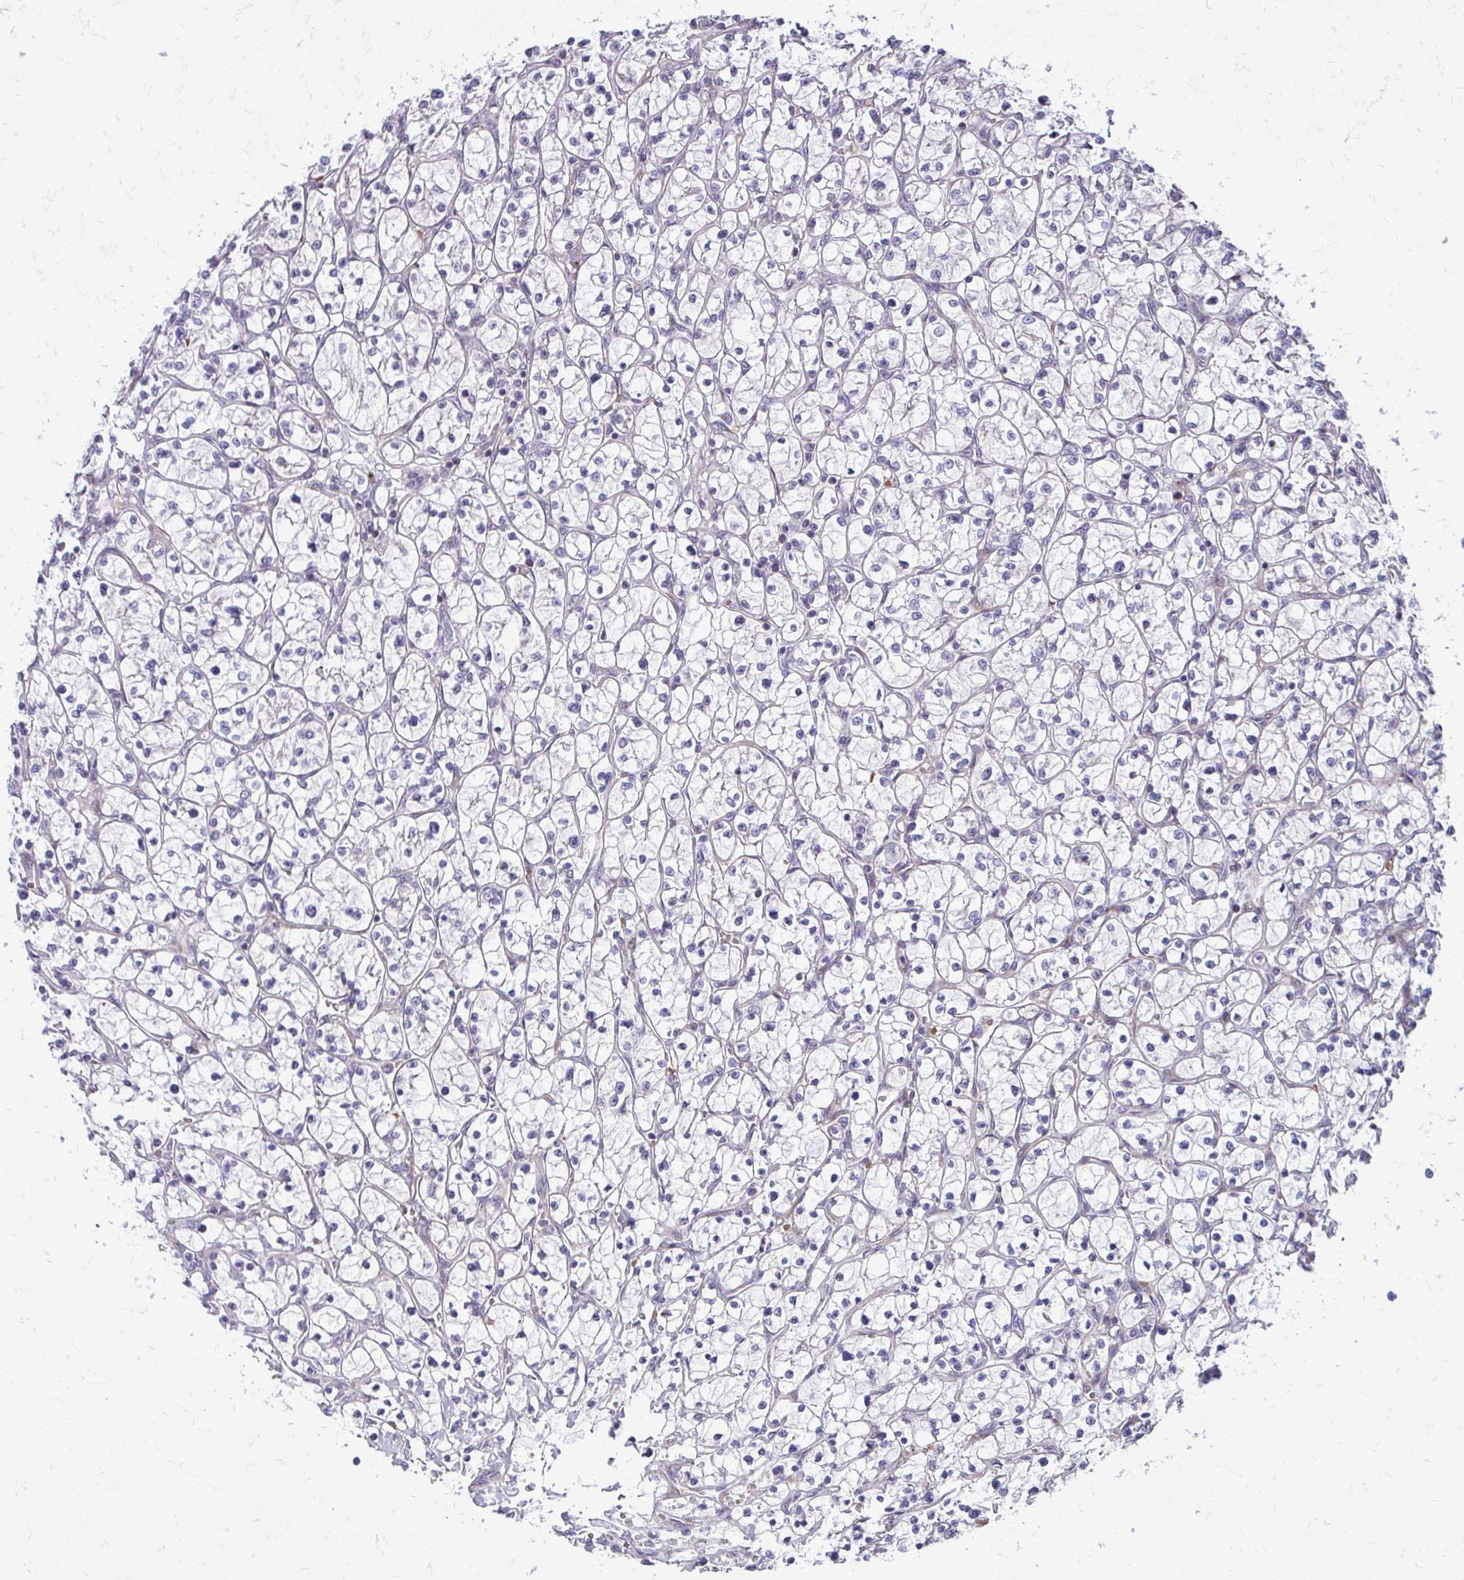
{"staining": {"intensity": "negative", "quantity": "none", "location": "none"}, "tissue": "renal cancer", "cell_type": "Tumor cells", "image_type": "cancer", "snomed": [{"axis": "morphology", "description": "Adenocarcinoma, NOS"}, {"axis": "topography", "description": "Kidney"}], "caption": "Immunohistochemistry (IHC) photomicrograph of renal cancer (adenocarcinoma) stained for a protein (brown), which reveals no staining in tumor cells.", "gene": "FUNDC2", "patient": {"sex": "female", "age": 64}}